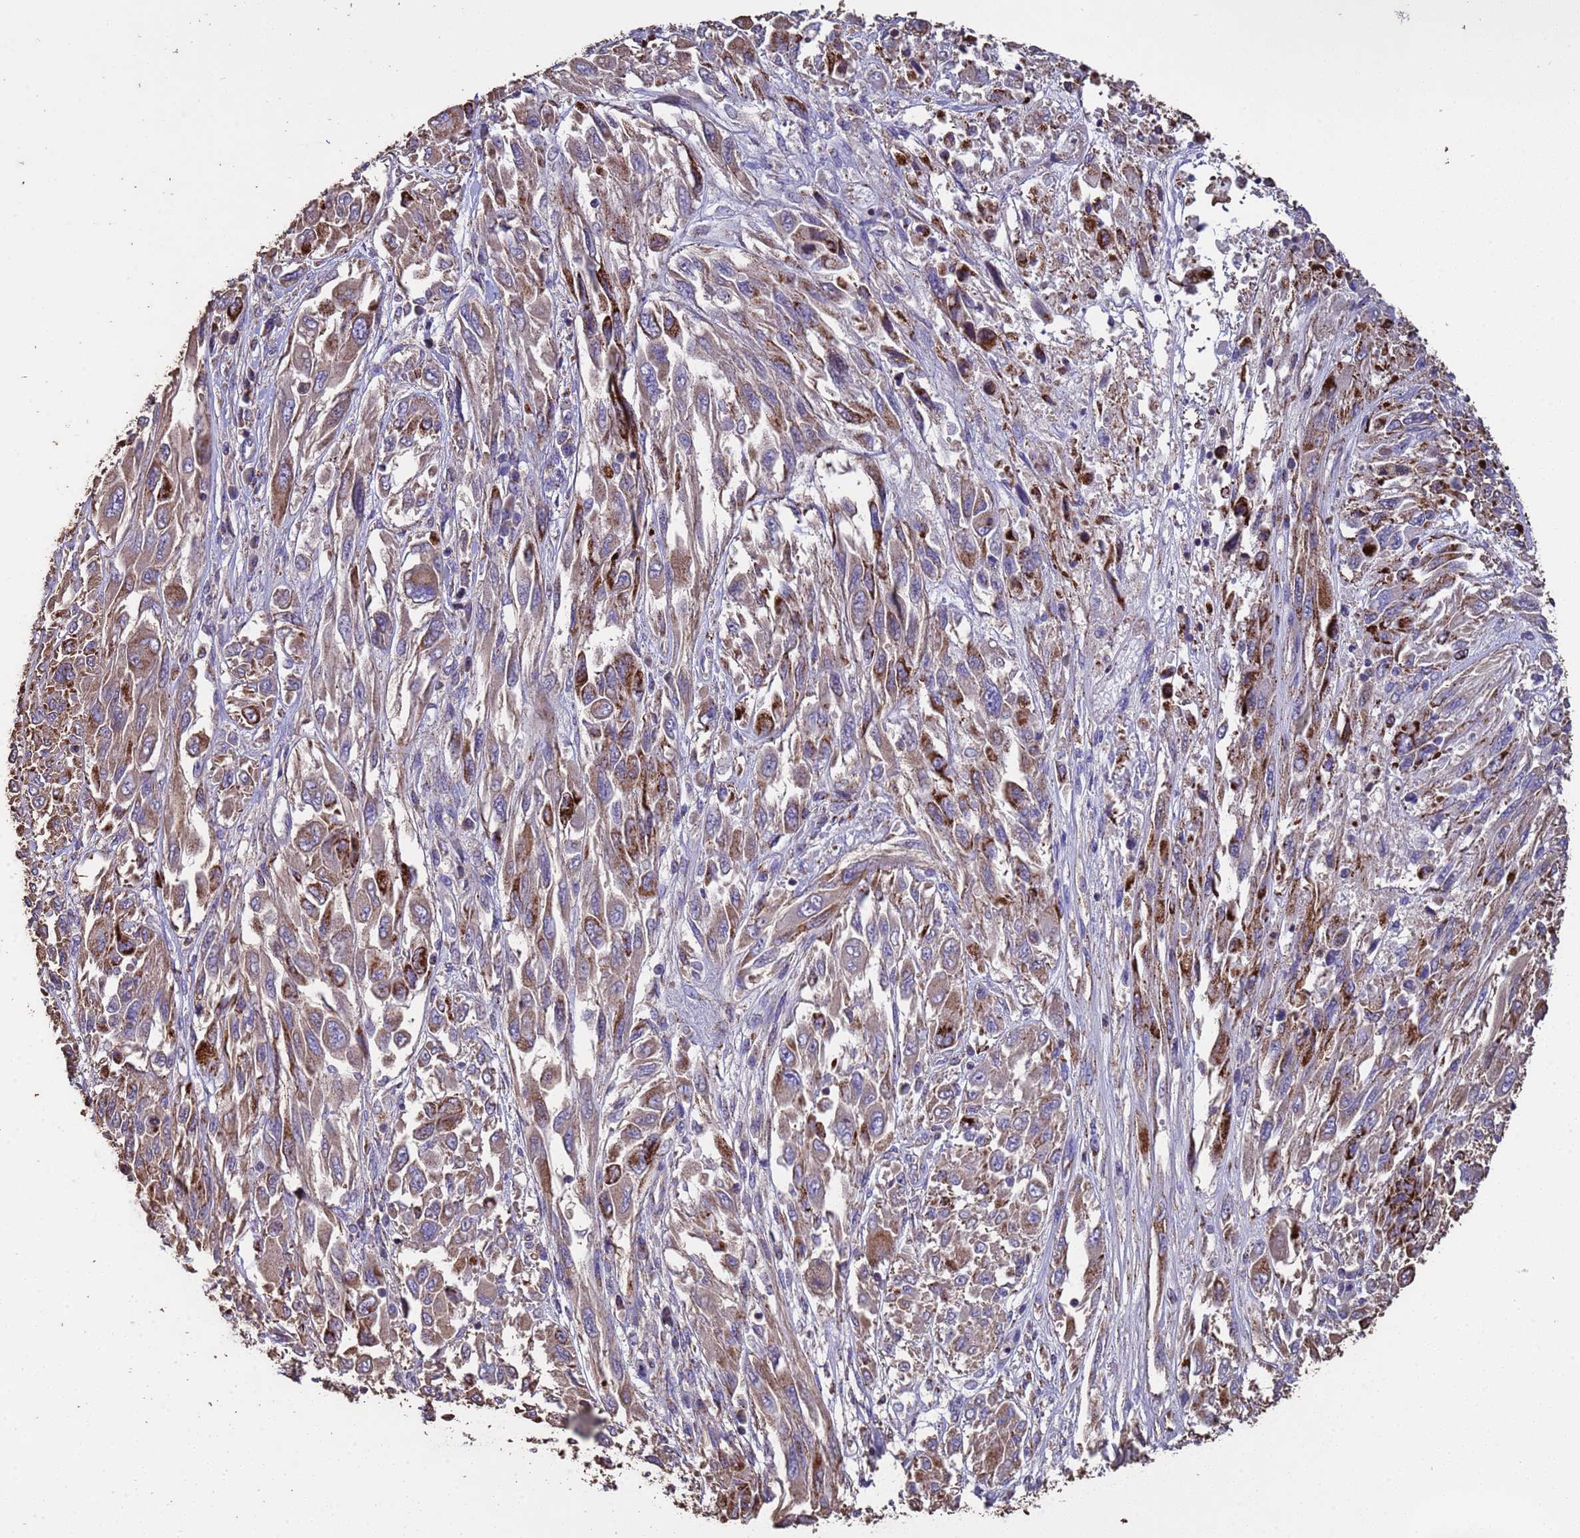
{"staining": {"intensity": "moderate", "quantity": ">75%", "location": "cytoplasmic/membranous"}, "tissue": "melanoma", "cell_type": "Tumor cells", "image_type": "cancer", "snomed": [{"axis": "morphology", "description": "Malignant melanoma, NOS"}, {"axis": "topography", "description": "Skin"}], "caption": "DAB (3,3'-diaminobenzidine) immunohistochemical staining of human melanoma reveals moderate cytoplasmic/membranous protein expression in about >75% of tumor cells. The staining was performed using DAB (3,3'-diaminobenzidine) to visualize the protein expression in brown, while the nuclei were stained in blue with hematoxylin (Magnification: 20x).", "gene": "ZNFX1", "patient": {"sex": "female", "age": 91}}